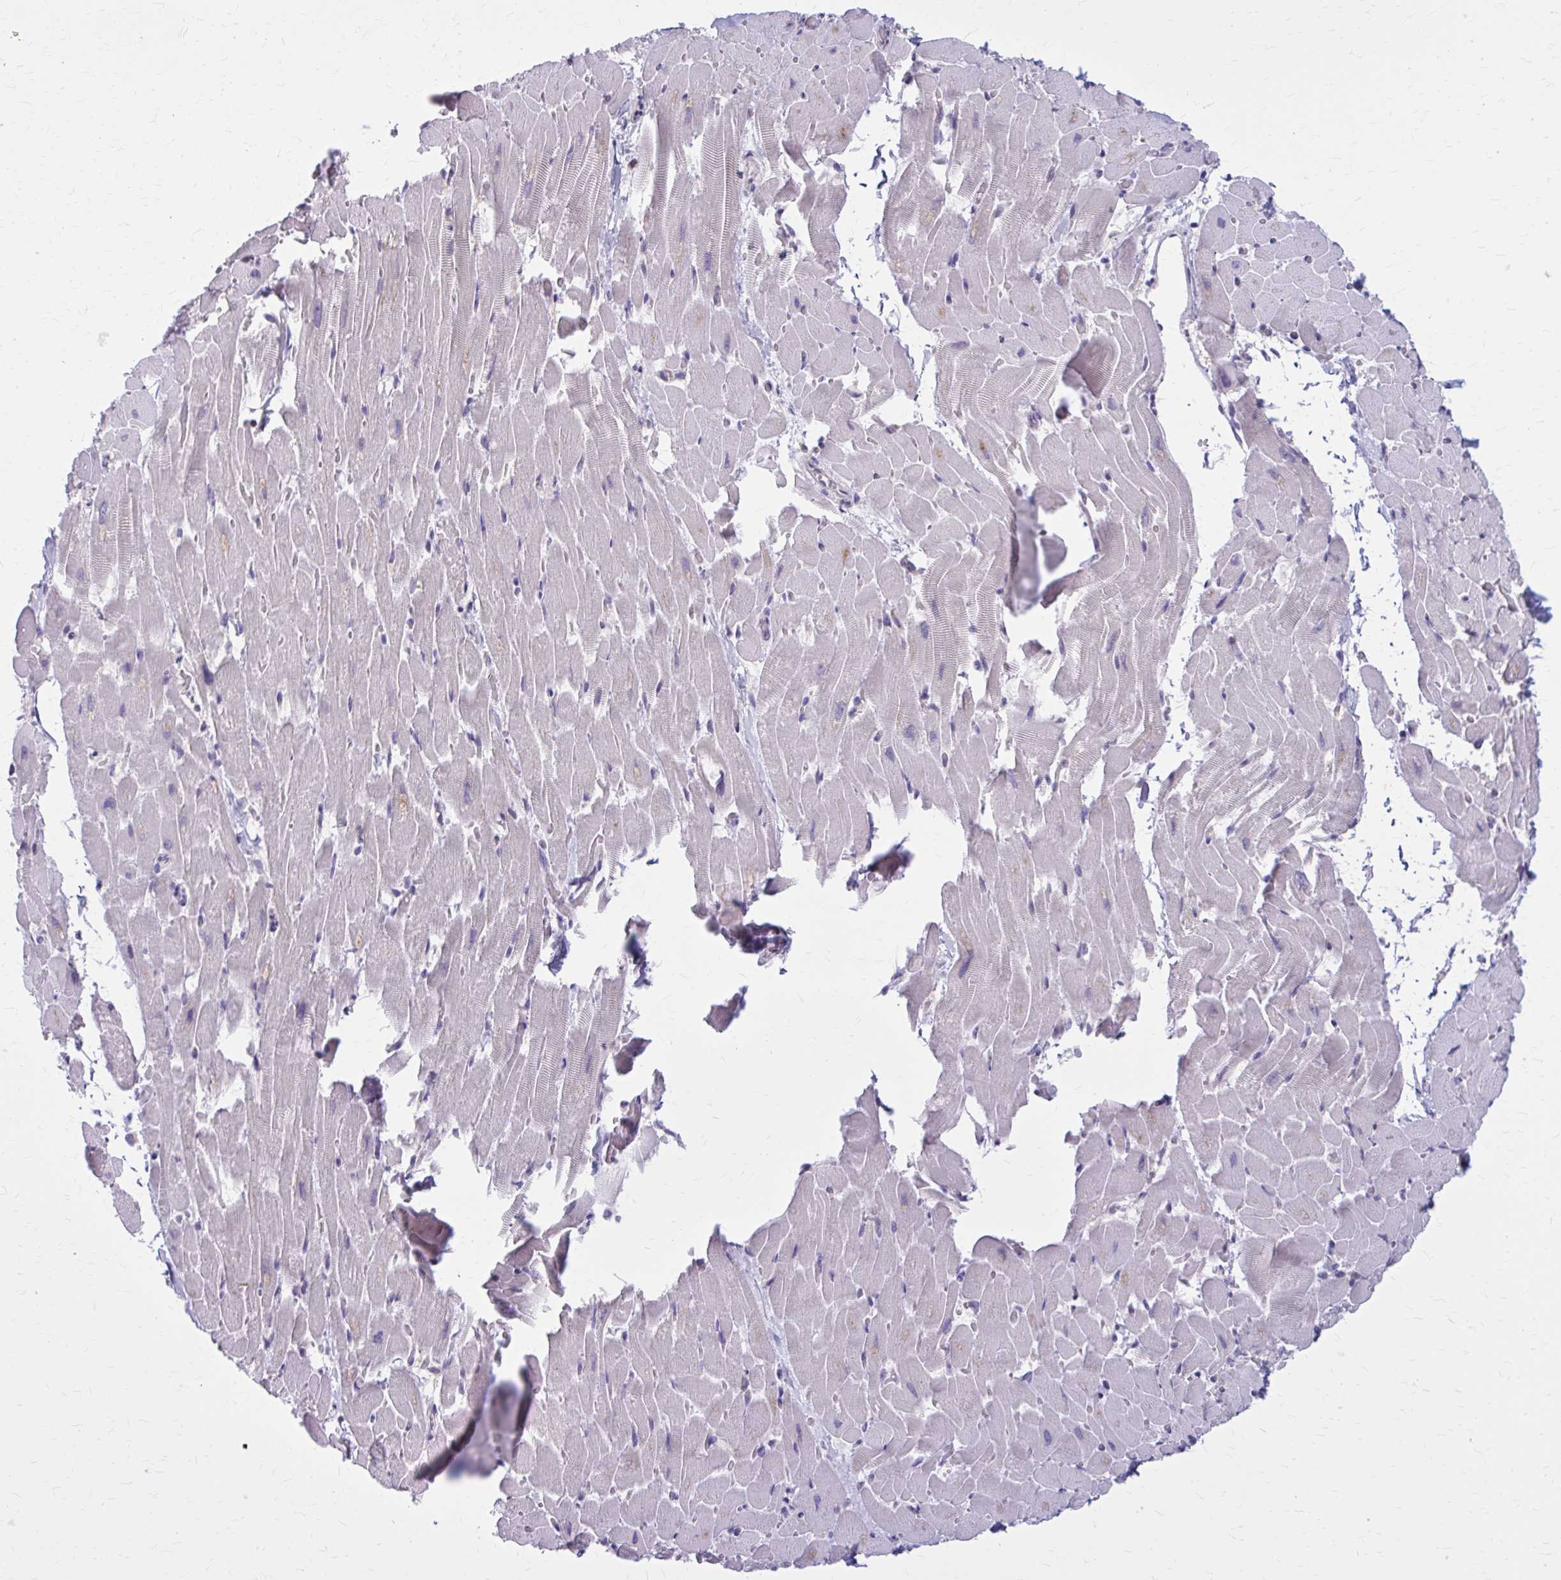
{"staining": {"intensity": "negative", "quantity": "none", "location": "none"}, "tissue": "heart muscle", "cell_type": "Cardiomyocytes", "image_type": "normal", "snomed": [{"axis": "morphology", "description": "Normal tissue, NOS"}, {"axis": "topography", "description": "Heart"}], "caption": "Immunohistochemistry micrograph of normal heart muscle: heart muscle stained with DAB displays no significant protein expression in cardiomyocytes. (DAB (3,3'-diaminobenzidine) IHC, high magnification).", "gene": "OR4A47", "patient": {"sex": "male", "age": 37}}